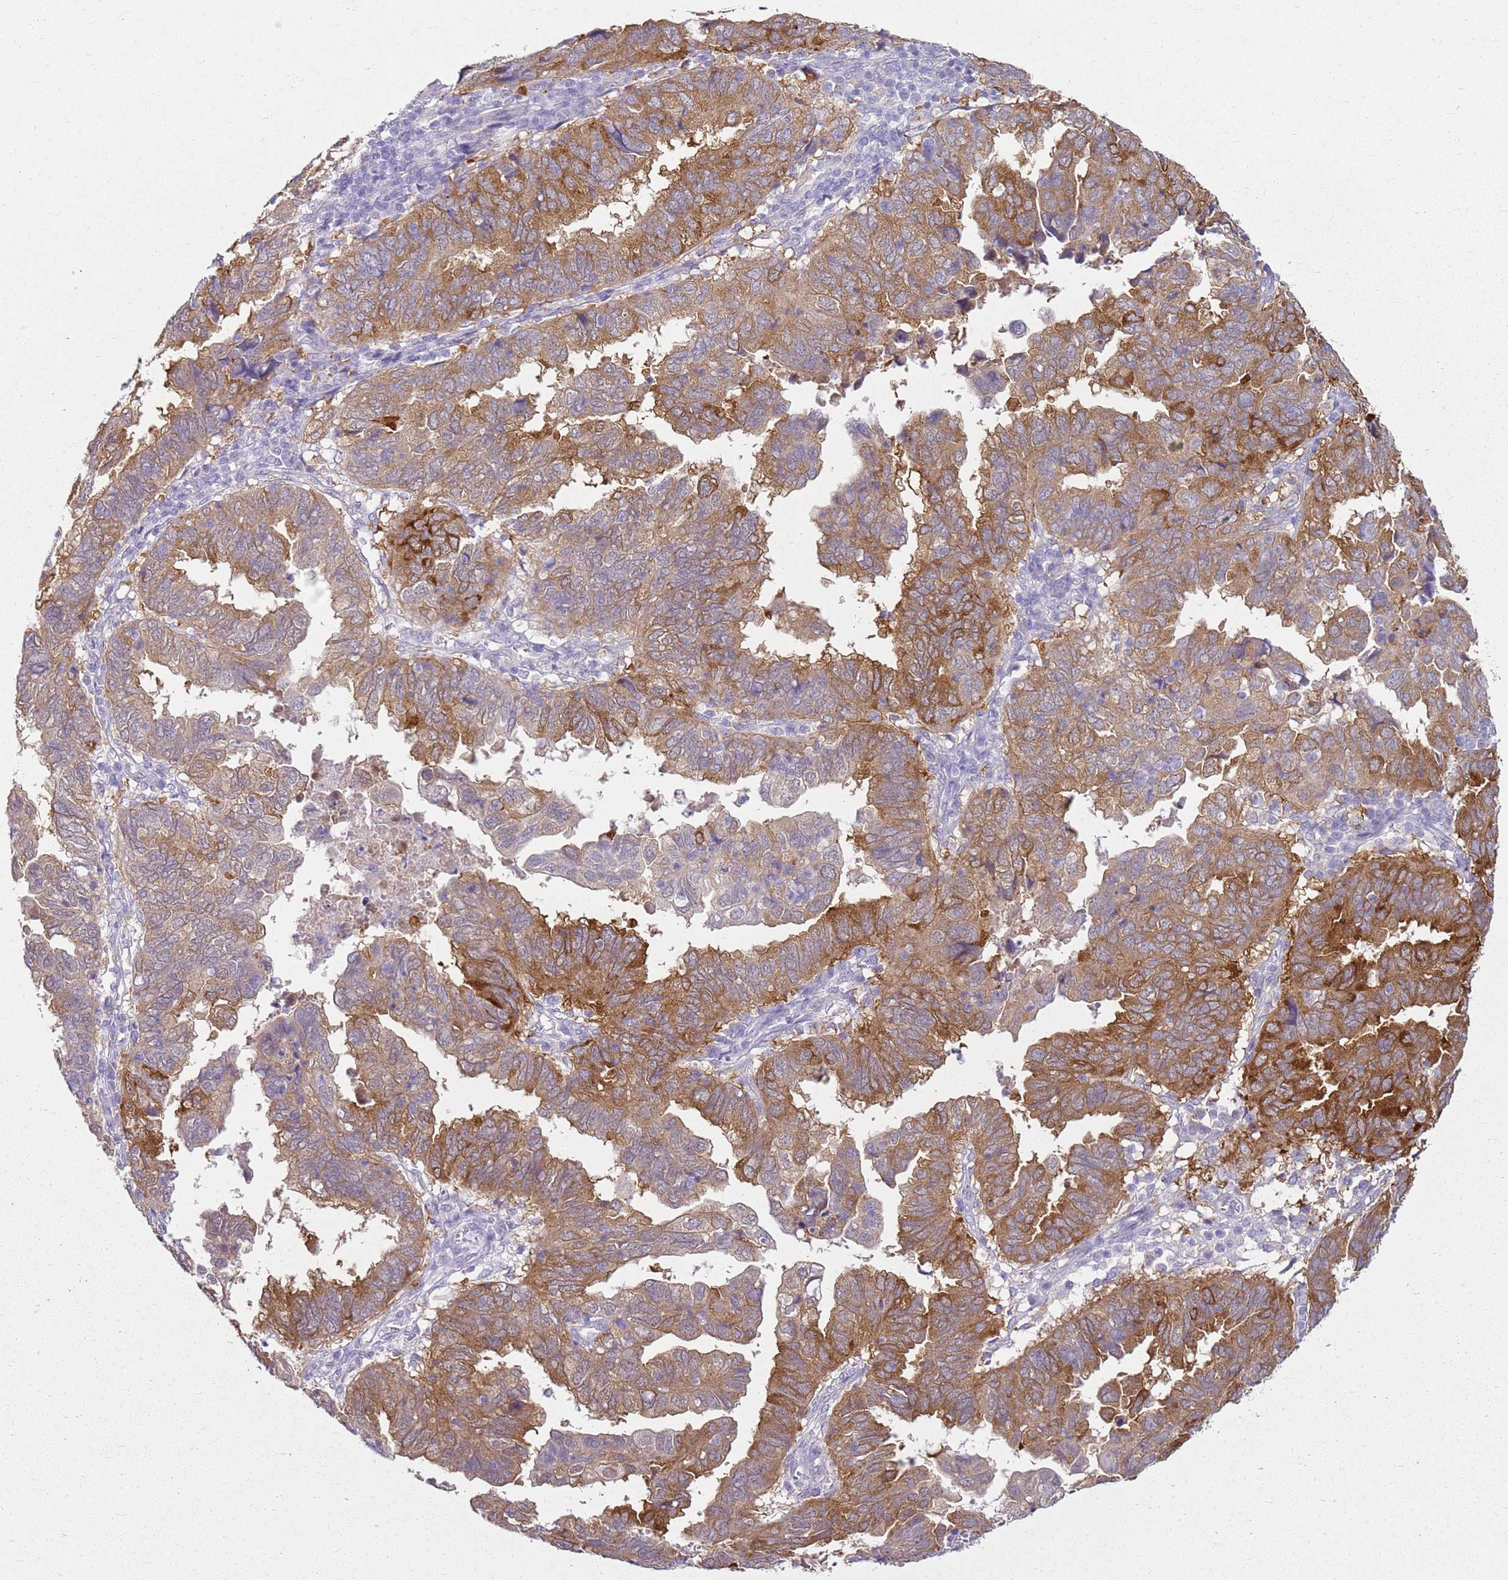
{"staining": {"intensity": "strong", "quantity": ">75%", "location": "cytoplasmic/membranous"}, "tissue": "endometrial cancer", "cell_type": "Tumor cells", "image_type": "cancer", "snomed": [{"axis": "morphology", "description": "Adenocarcinoma, NOS"}, {"axis": "topography", "description": "Uterus"}], "caption": "Protein staining by immunohistochemistry displays strong cytoplasmic/membranous staining in about >75% of tumor cells in endometrial adenocarcinoma. (DAB (3,3'-diaminobenzidine) IHC, brown staining for protein, blue staining for nuclei).", "gene": "HSPB1", "patient": {"sex": "female", "age": 77}}